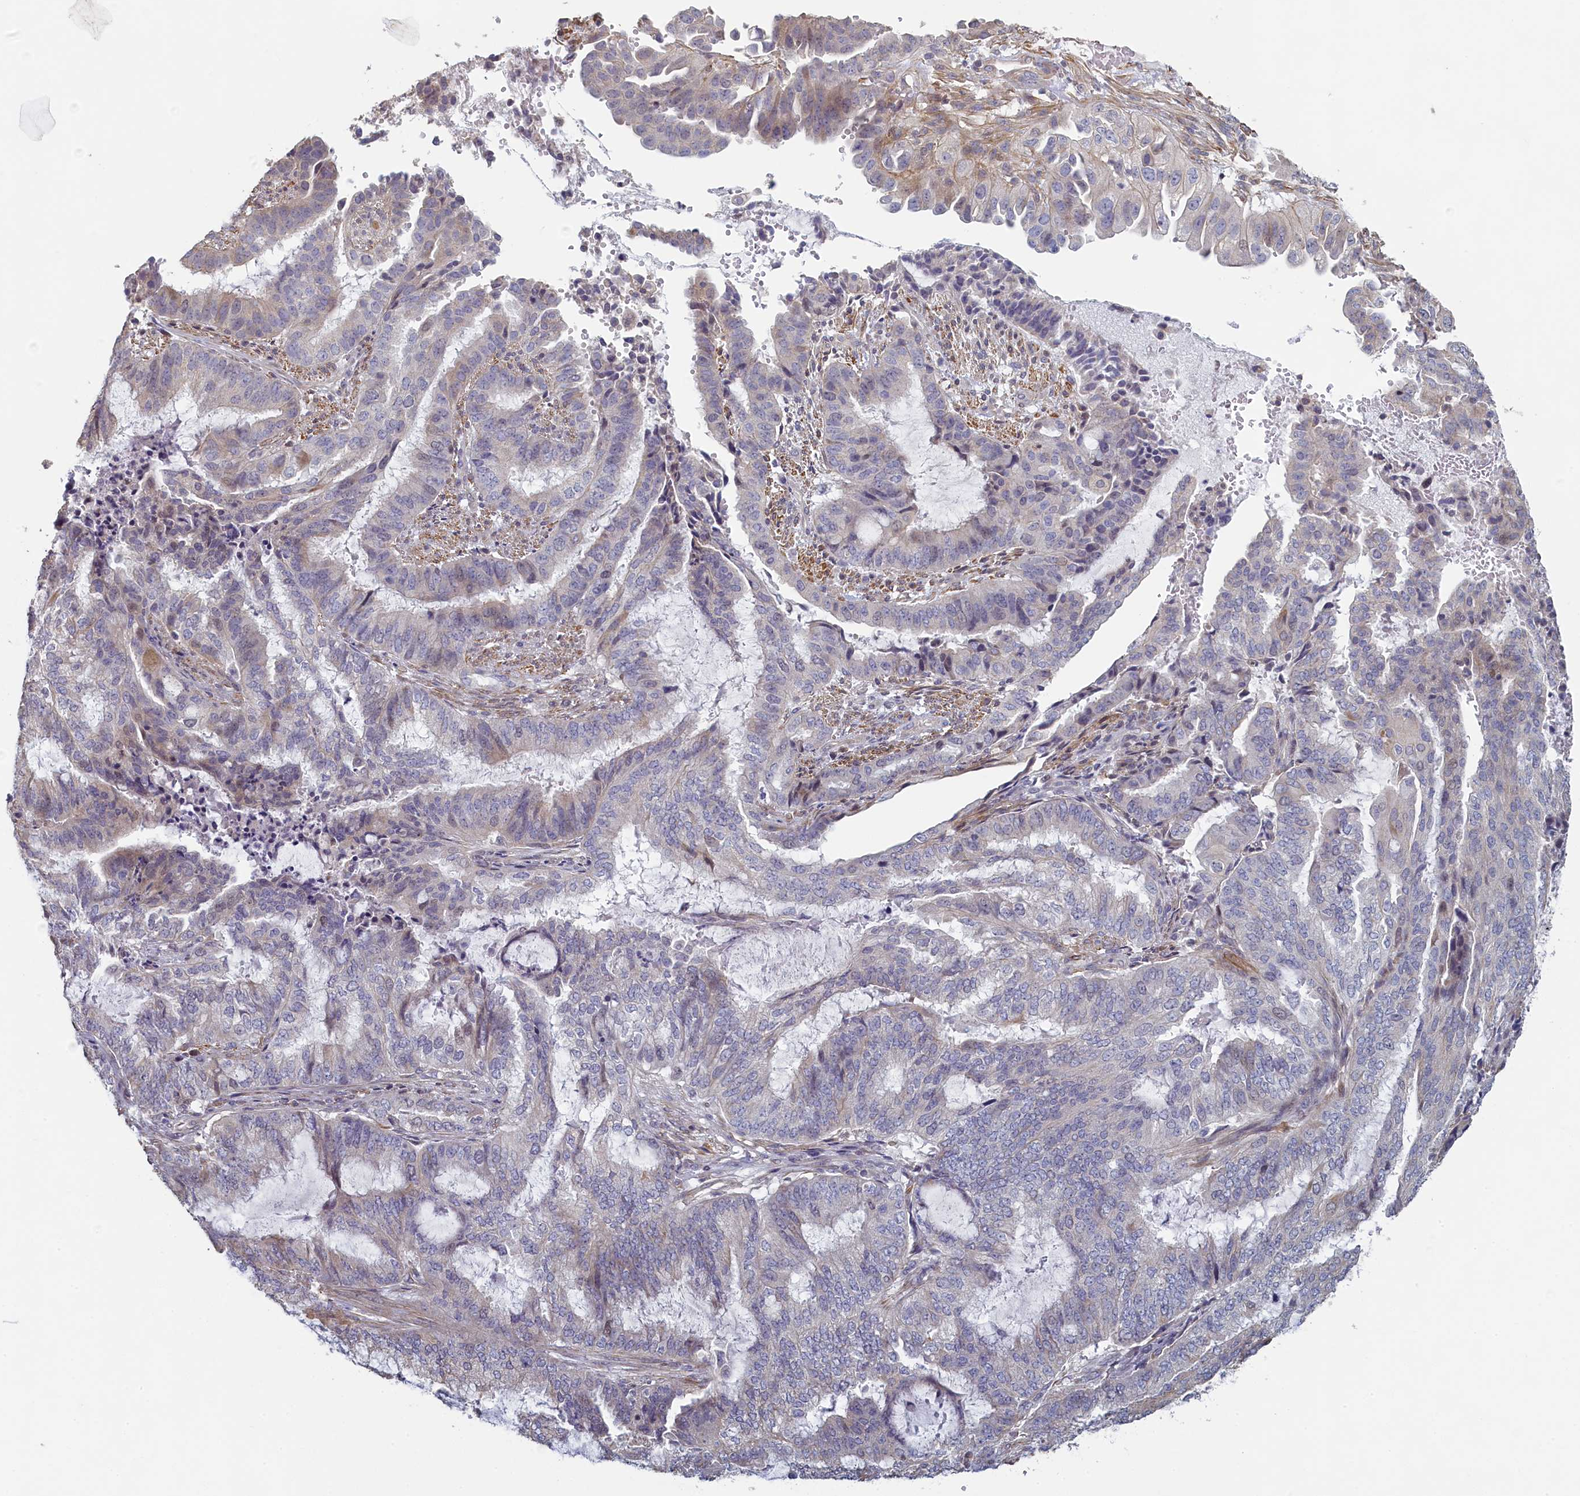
{"staining": {"intensity": "negative", "quantity": "none", "location": "none"}, "tissue": "endometrial cancer", "cell_type": "Tumor cells", "image_type": "cancer", "snomed": [{"axis": "morphology", "description": "Adenocarcinoma, NOS"}, {"axis": "topography", "description": "Endometrium"}], "caption": "DAB (3,3'-diaminobenzidine) immunohistochemical staining of endometrial cancer (adenocarcinoma) demonstrates no significant positivity in tumor cells. (Brightfield microscopy of DAB IHC at high magnification).", "gene": "DIXDC1", "patient": {"sex": "female", "age": 51}}